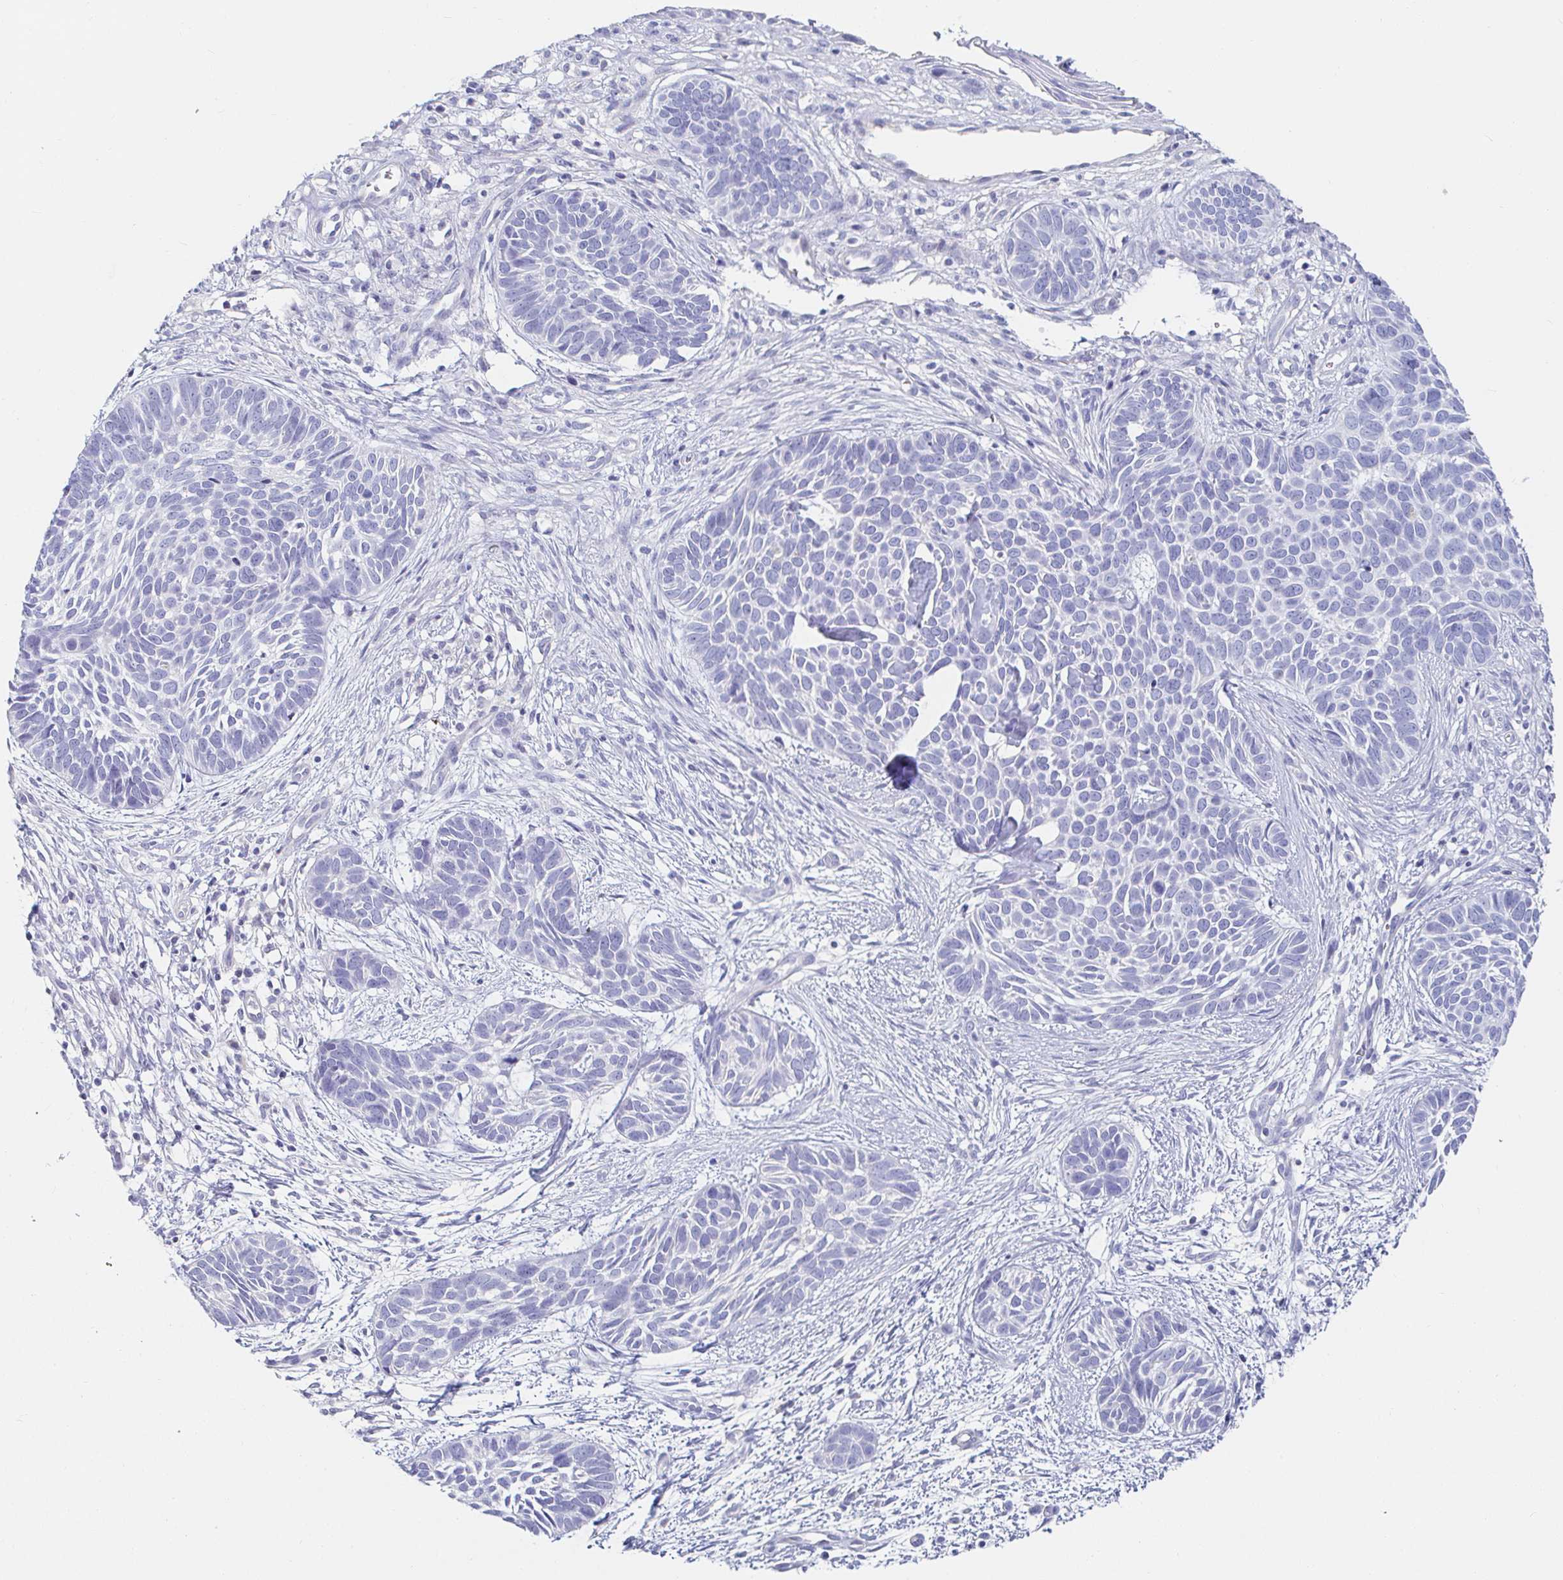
{"staining": {"intensity": "negative", "quantity": "none", "location": "none"}, "tissue": "skin cancer", "cell_type": "Tumor cells", "image_type": "cancer", "snomed": [{"axis": "morphology", "description": "Basal cell carcinoma"}, {"axis": "topography", "description": "Skin"}], "caption": "DAB (3,3'-diaminobenzidine) immunohistochemical staining of skin cancer displays no significant expression in tumor cells.", "gene": "PDE6B", "patient": {"sex": "male", "age": 69}}